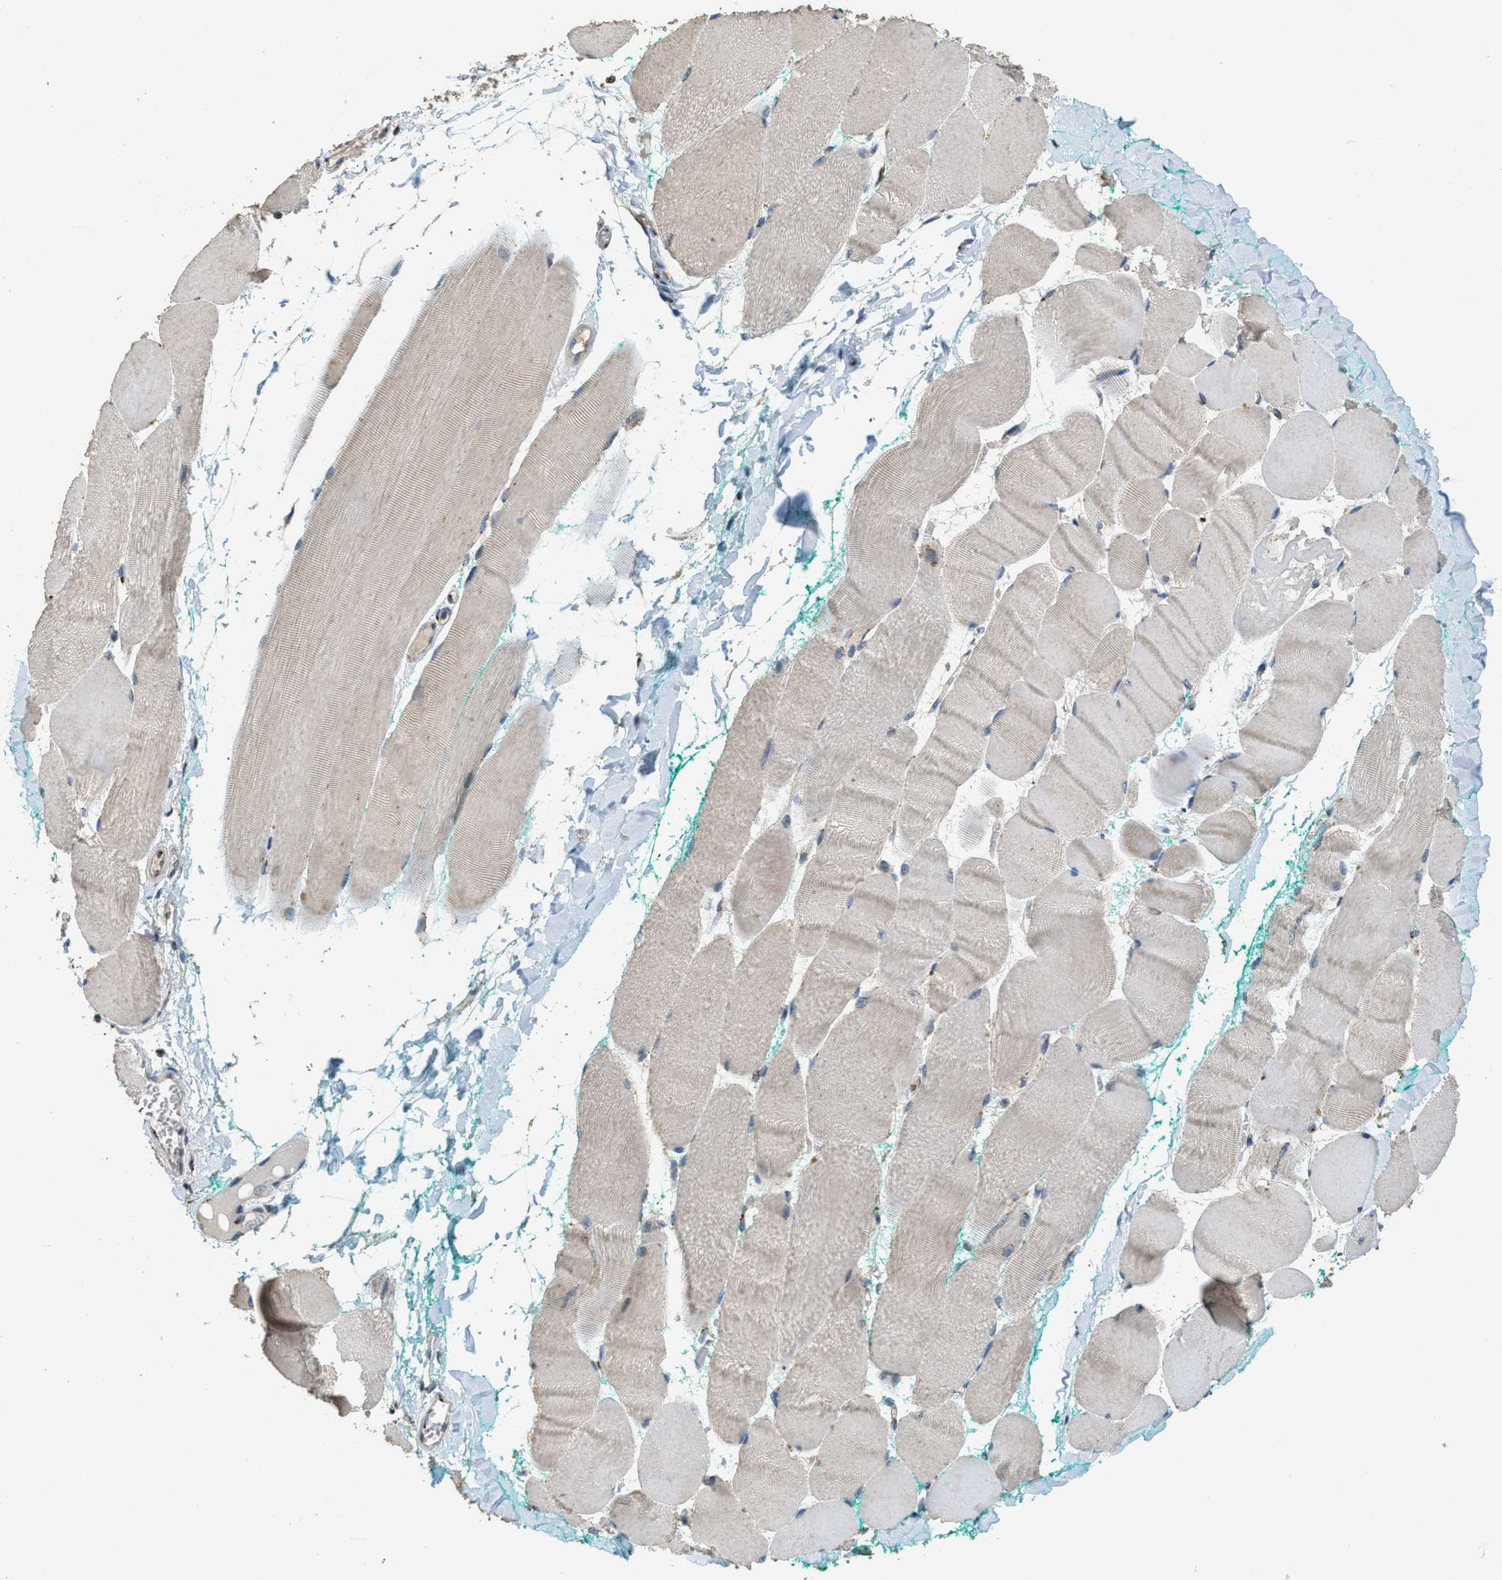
{"staining": {"intensity": "weak", "quantity": "<25%", "location": "cytoplasmic/membranous"}, "tissue": "skeletal muscle", "cell_type": "Myocytes", "image_type": "normal", "snomed": [{"axis": "morphology", "description": "Normal tissue, NOS"}, {"axis": "morphology", "description": "Squamous cell carcinoma, NOS"}, {"axis": "topography", "description": "Skeletal muscle"}], "caption": "The IHC image has no significant staining in myocytes of skeletal muscle. Brightfield microscopy of IHC stained with DAB (brown) and hematoxylin (blue), captured at high magnification.", "gene": "IPO7", "patient": {"sex": "male", "age": 51}}